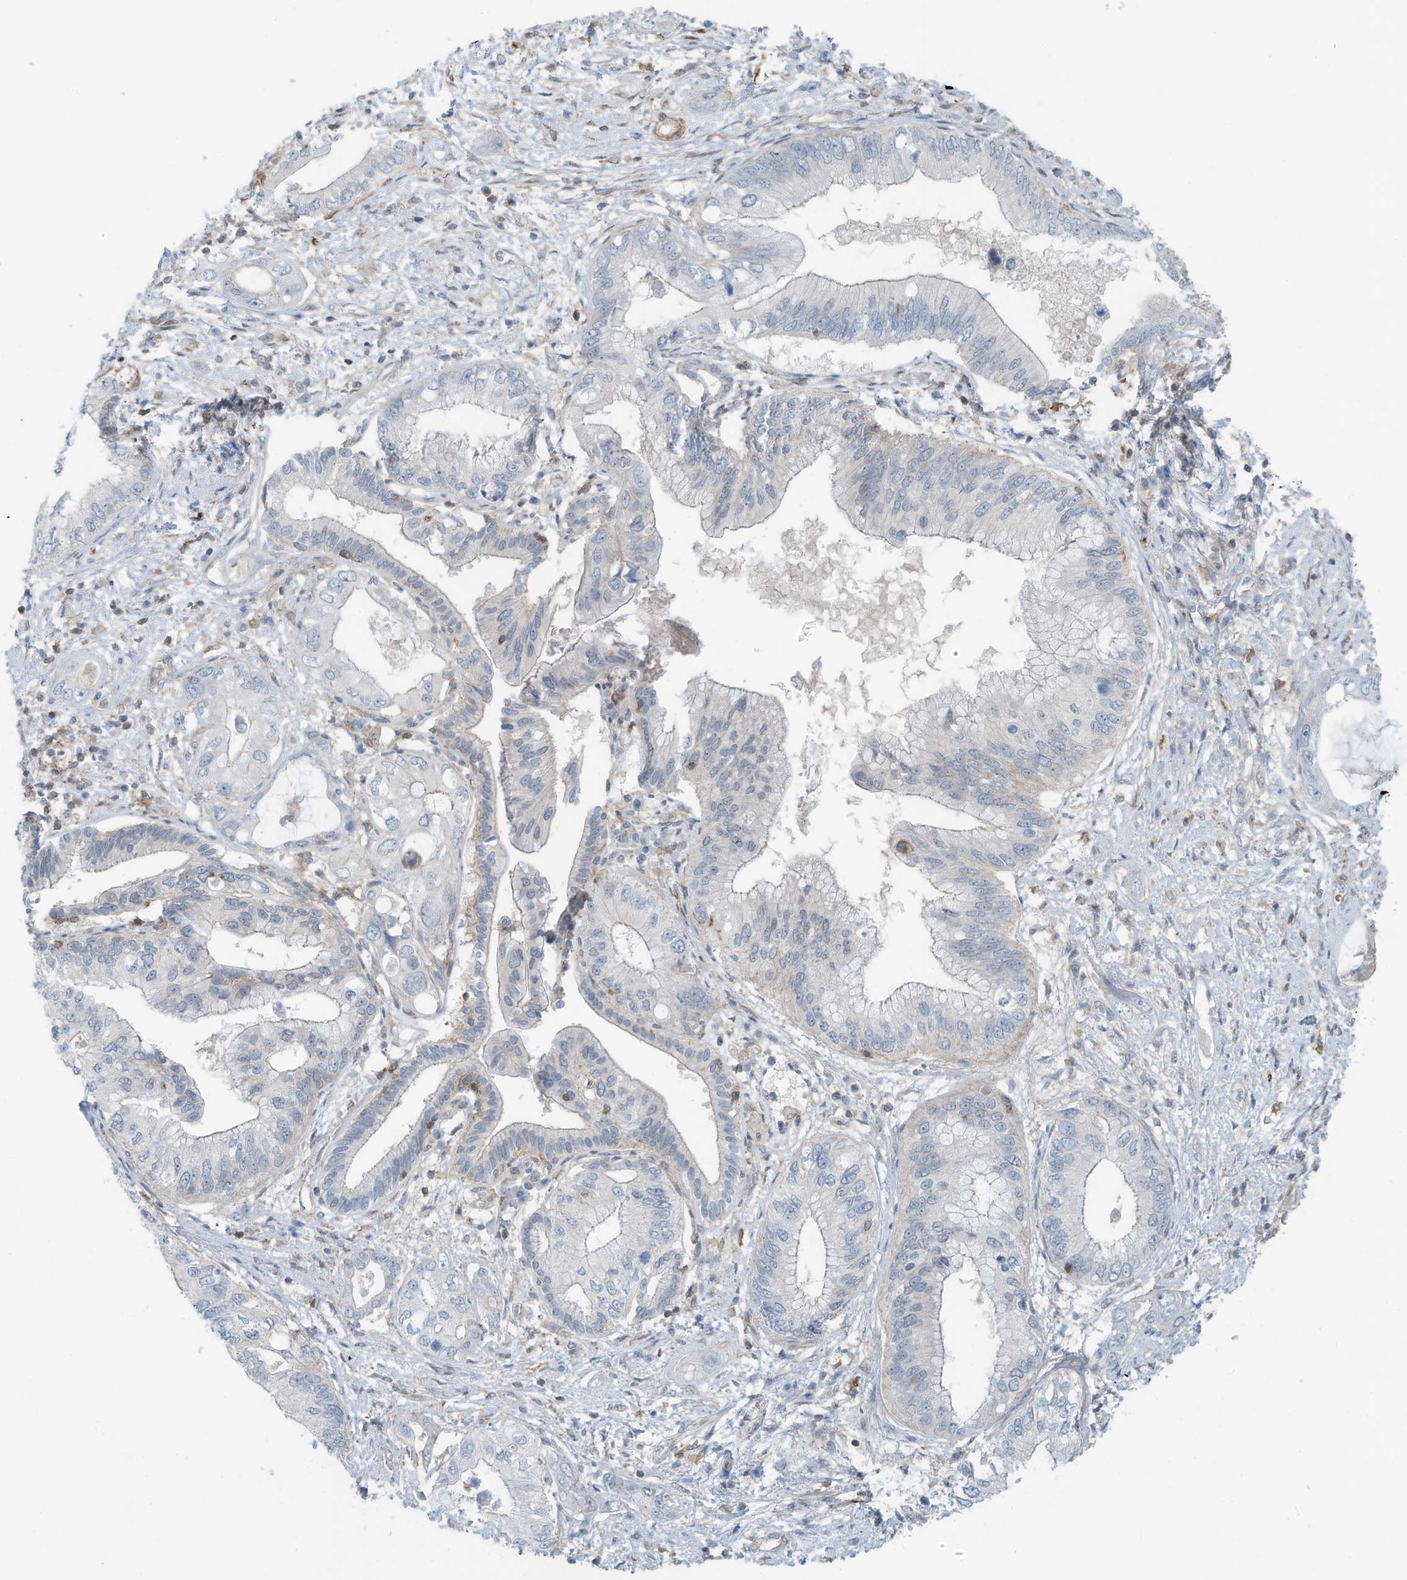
{"staining": {"intensity": "negative", "quantity": "none", "location": "none"}, "tissue": "pancreatic cancer", "cell_type": "Tumor cells", "image_type": "cancer", "snomed": [{"axis": "morphology", "description": "Inflammation, NOS"}, {"axis": "morphology", "description": "Adenocarcinoma, NOS"}, {"axis": "topography", "description": "Pancreas"}], "caption": "Immunohistochemistry (IHC) of human pancreatic cancer demonstrates no staining in tumor cells.", "gene": "ZNF846", "patient": {"sex": "female", "age": 56}}